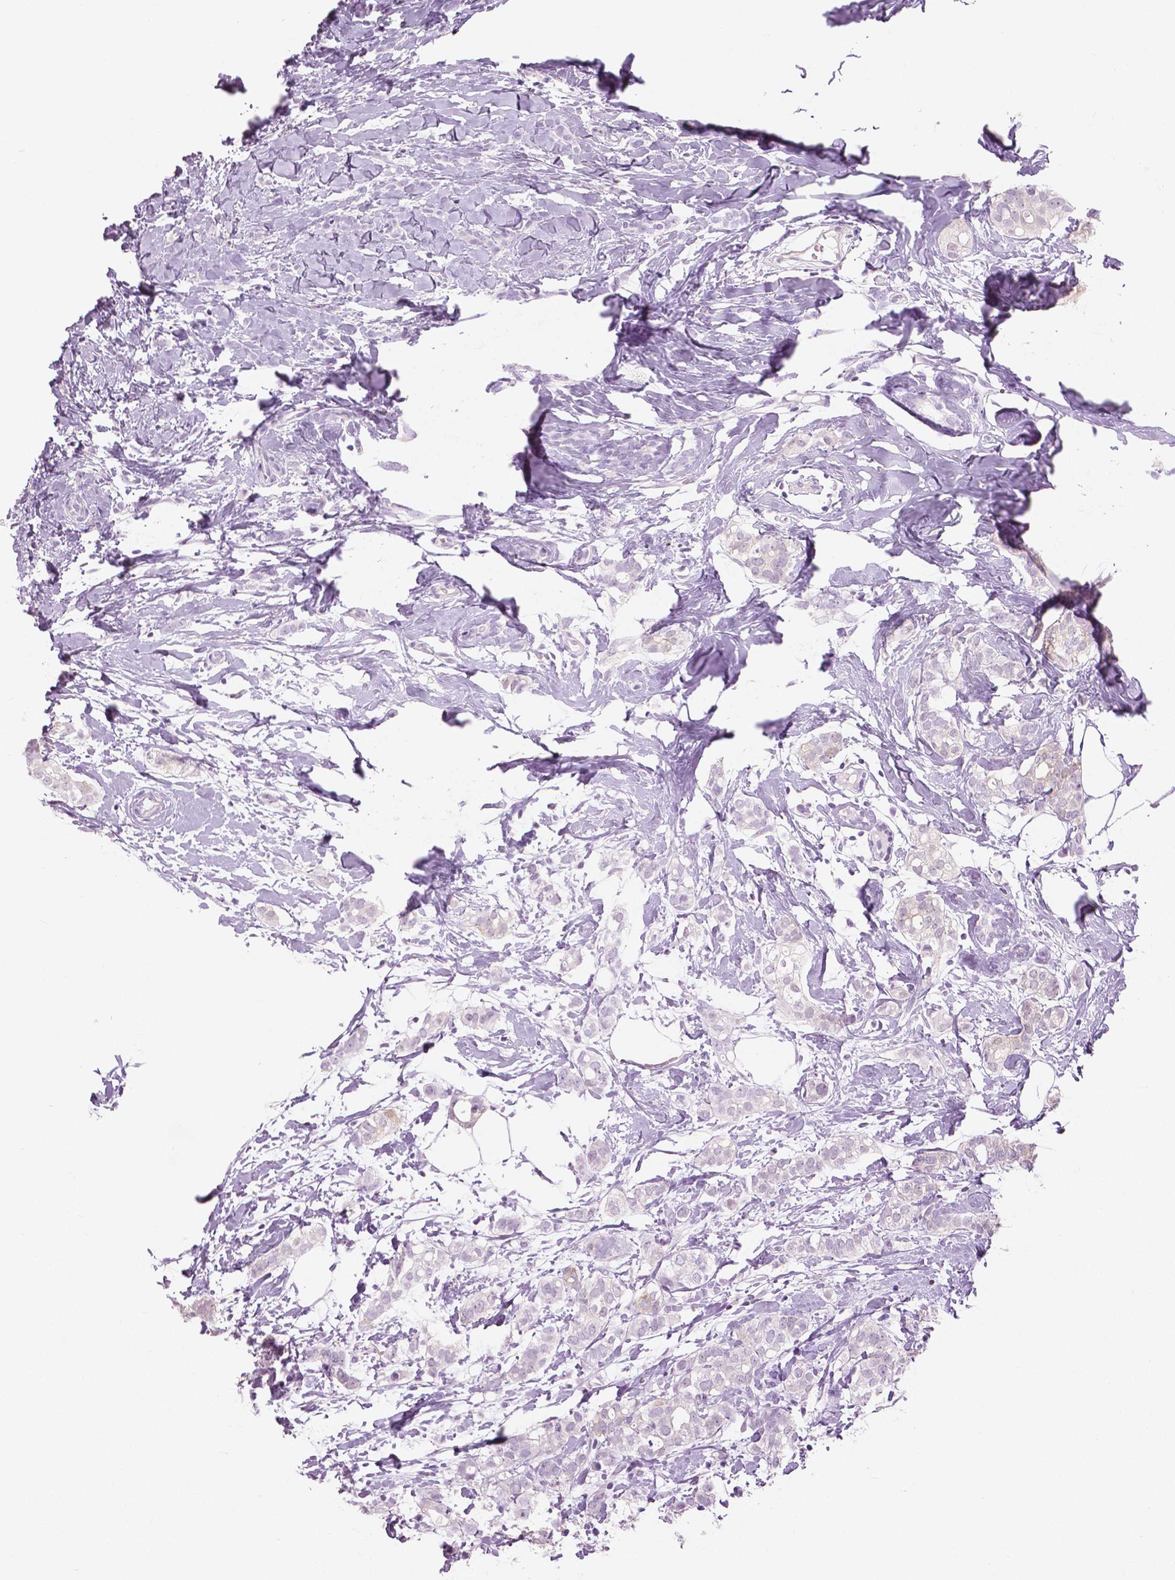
{"staining": {"intensity": "negative", "quantity": "none", "location": "none"}, "tissue": "breast cancer", "cell_type": "Tumor cells", "image_type": "cancer", "snomed": [{"axis": "morphology", "description": "Duct carcinoma"}, {"axis": "topography", "description": "Breast"}], "caption": "This is an IHC micrograph of human invasive ductal carcinoma (breast). There is no staining in tumor cells.", "gene": "GALM", "patient": {"sex": "female", "age": 40}}